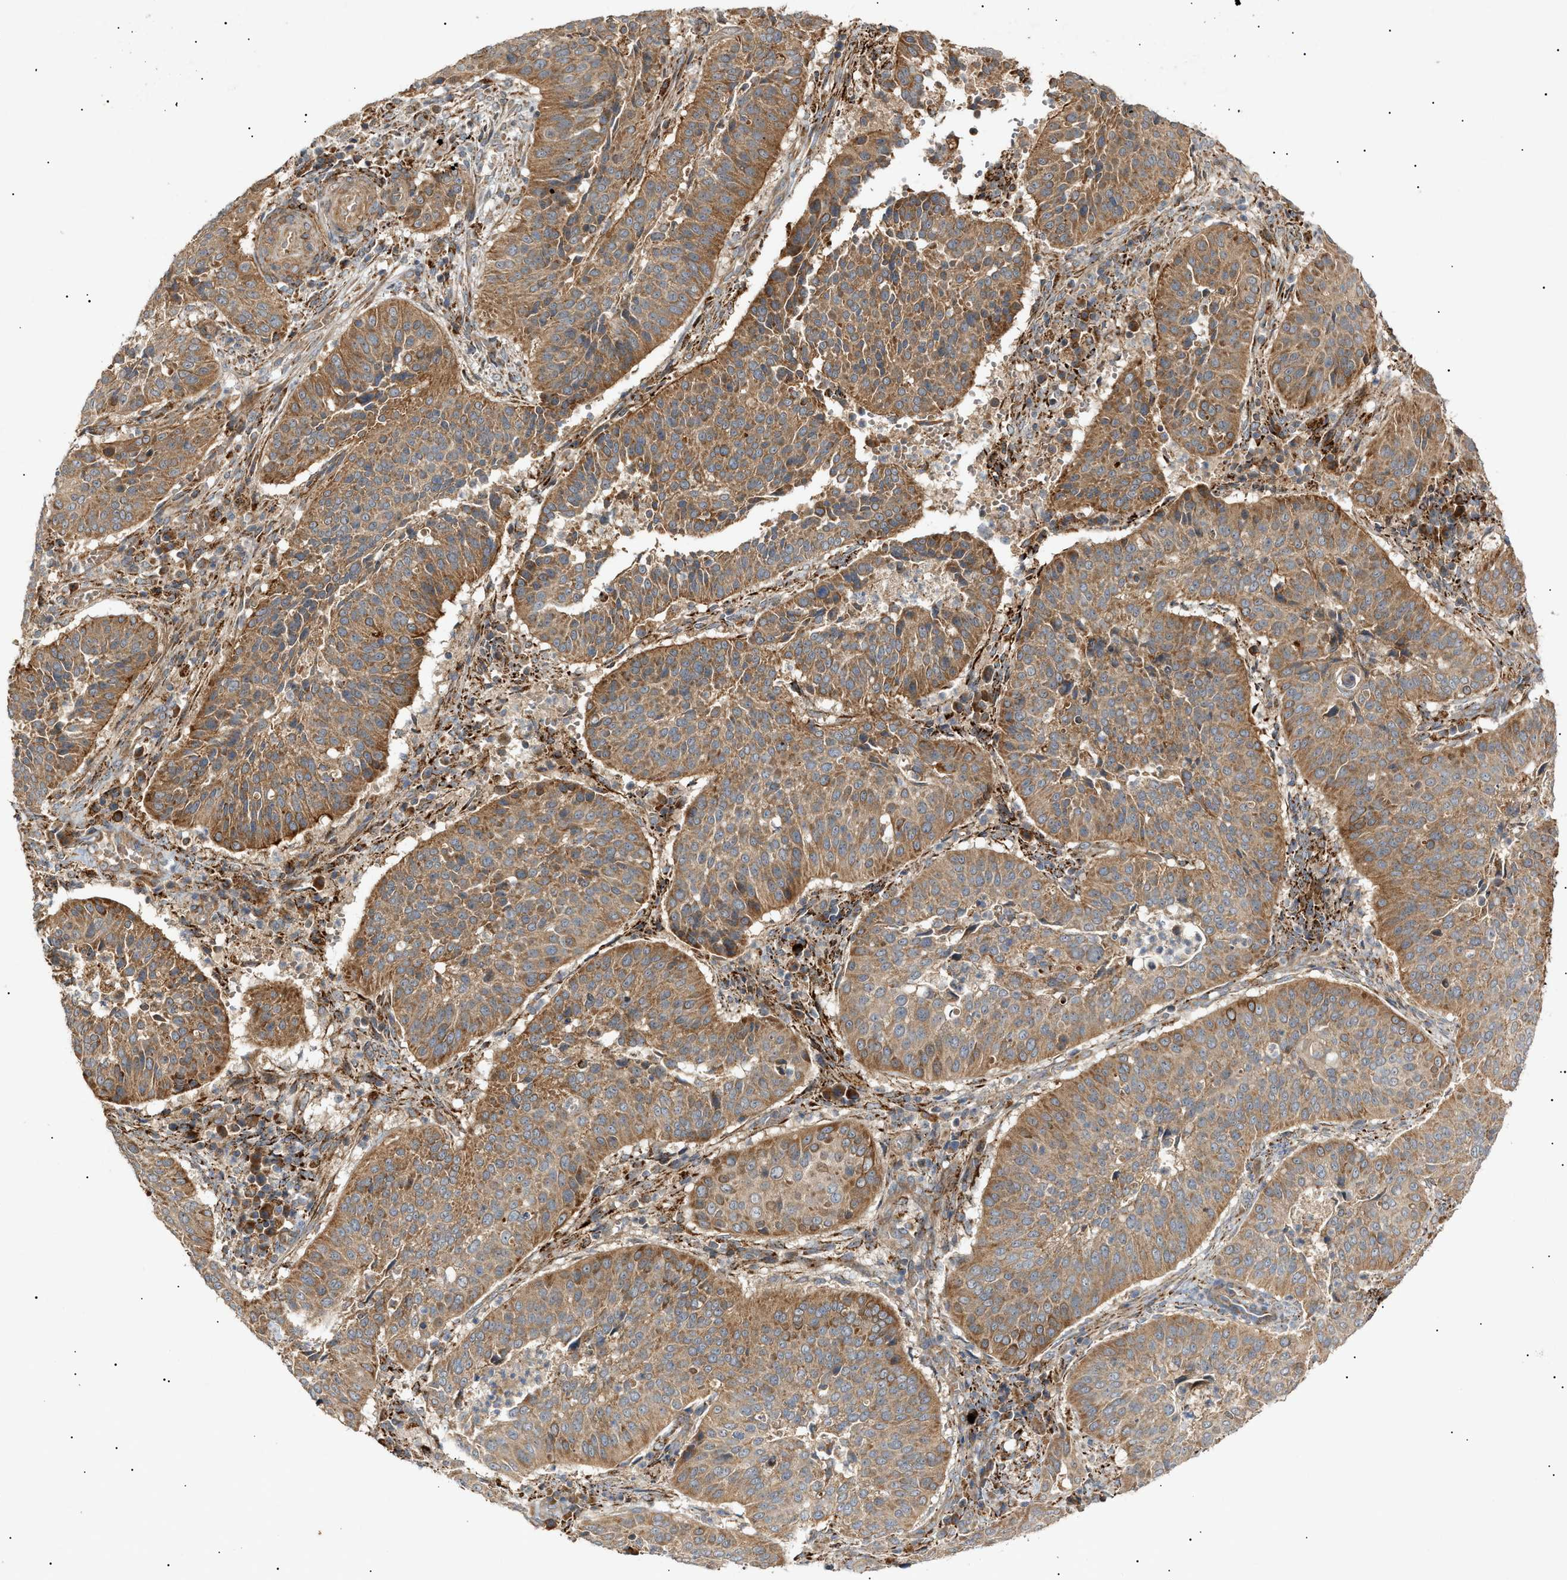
{"staining": {"intensity": "moderate", "quantity": ">75%", "location": "cytoplasmic/membranous"}, "tissue": "cervical cancer", "cell_type": "Tumor cells", "image_type": "cancer", "snomed": [{"axis": "morphology", "description": "Normal tissue, NOS"}, {"axis": "morphology", "description": "Squamous cell carcinoma, NOS"}, {"axis": "topography", "description": "Cervix"}], "caption": "Immunohistochemical staining of human cervical squamous cell carcinoma exhibits moderate cytoplasmic/membranous protein staining in about >75% of tumor cells.", "gene": "MTCH1", "patient": {"sex": "female", "age": 39}}